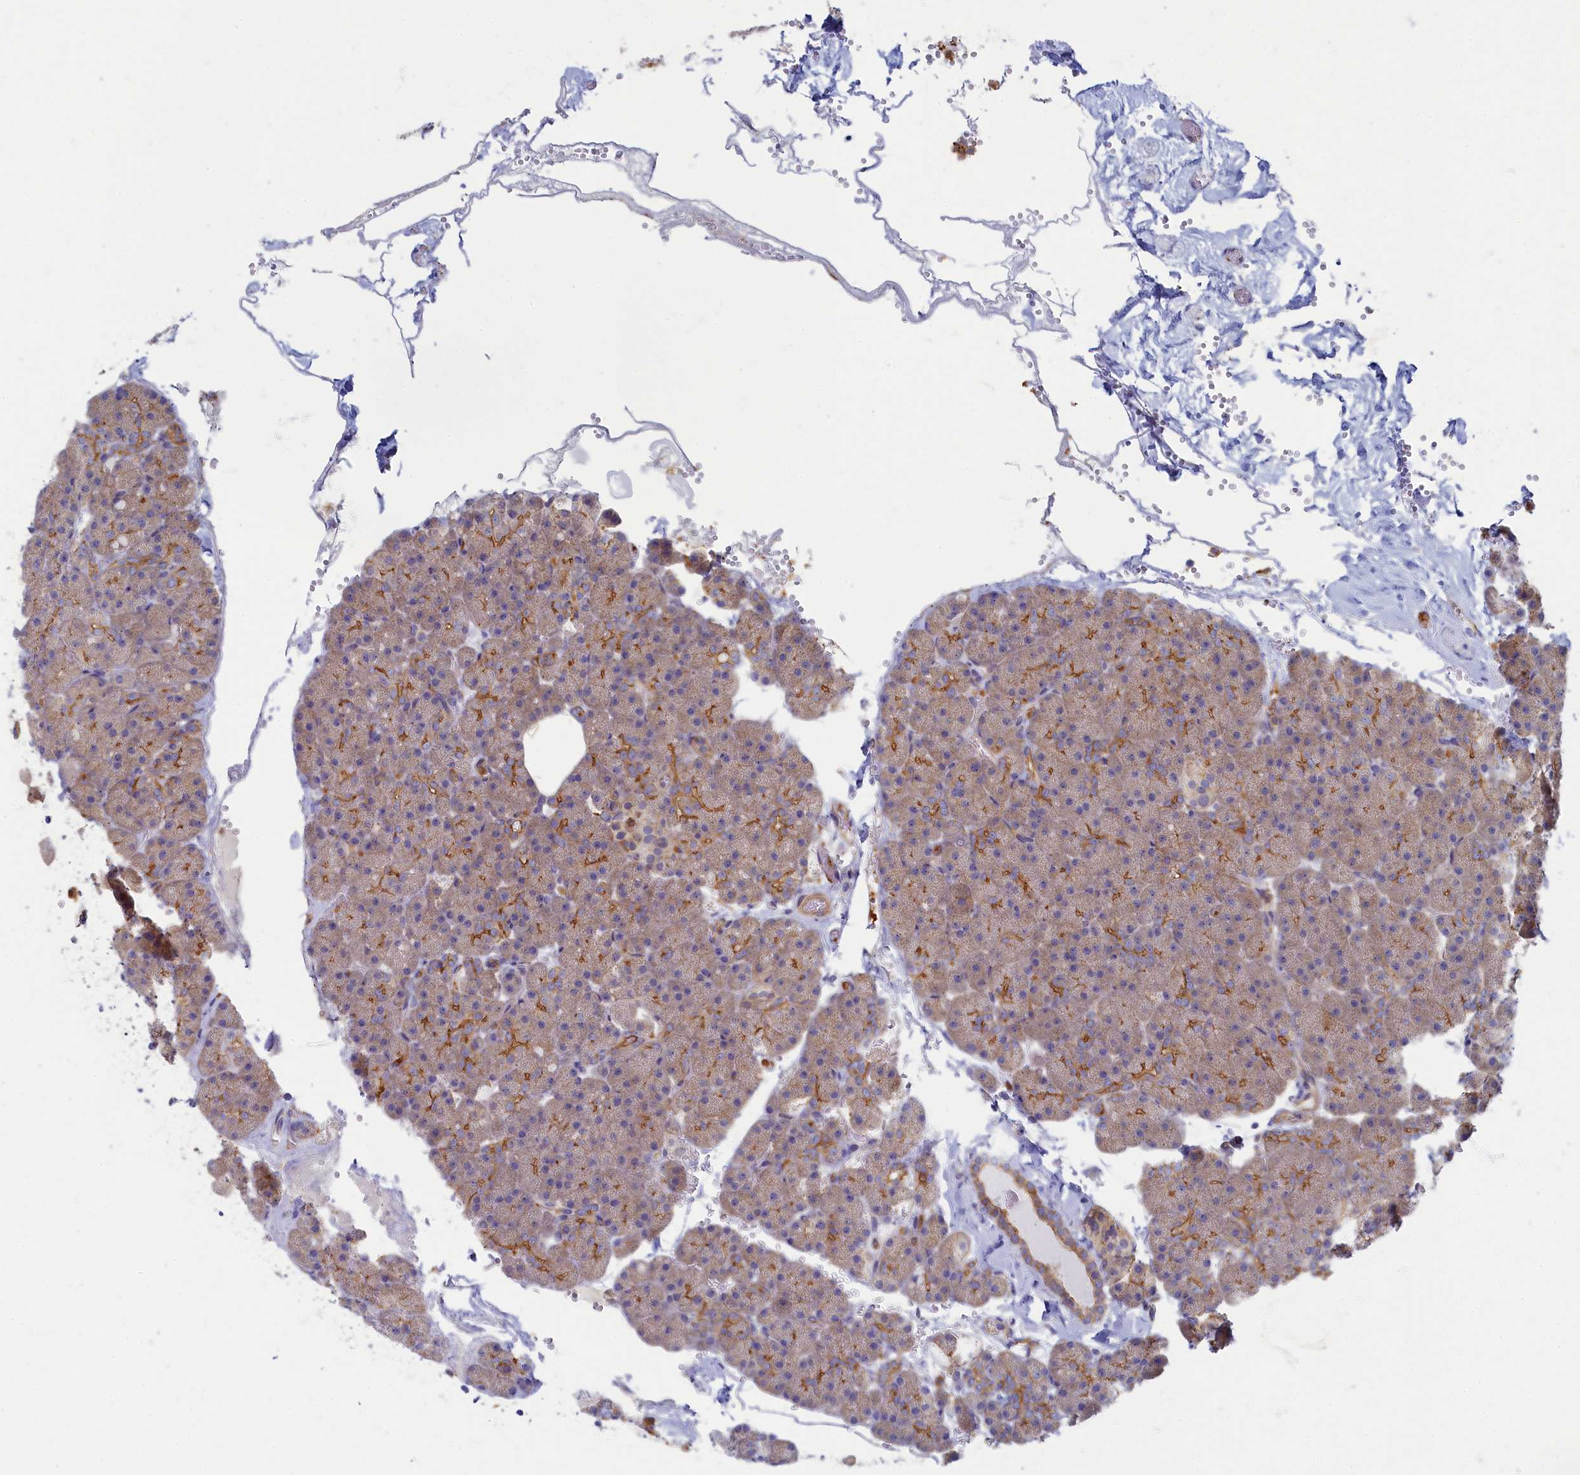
{"staining": {"intensity": "moderate", "quantity": "25%-75%", "location": "cytoplasmic/membranous"}, "tissue": "pancreas", "cell_type": "Exocrine glandular cells", "image_type": "normal", "snomed": [{"axis": "morphology", "description": "Normal tissue, NOS"}, {"axis": "topography", "description": "Pancreas"}], "caption": "A photomicrograph showing moderate cytoplasmic/membranous staining in approximately 25%-75% of exocrine glandular cells in normal pancreas, as visualized by brown immunohistochemical staining.", "gene": "PSMG2", "patient": {"sex": "male", "age": 36}}